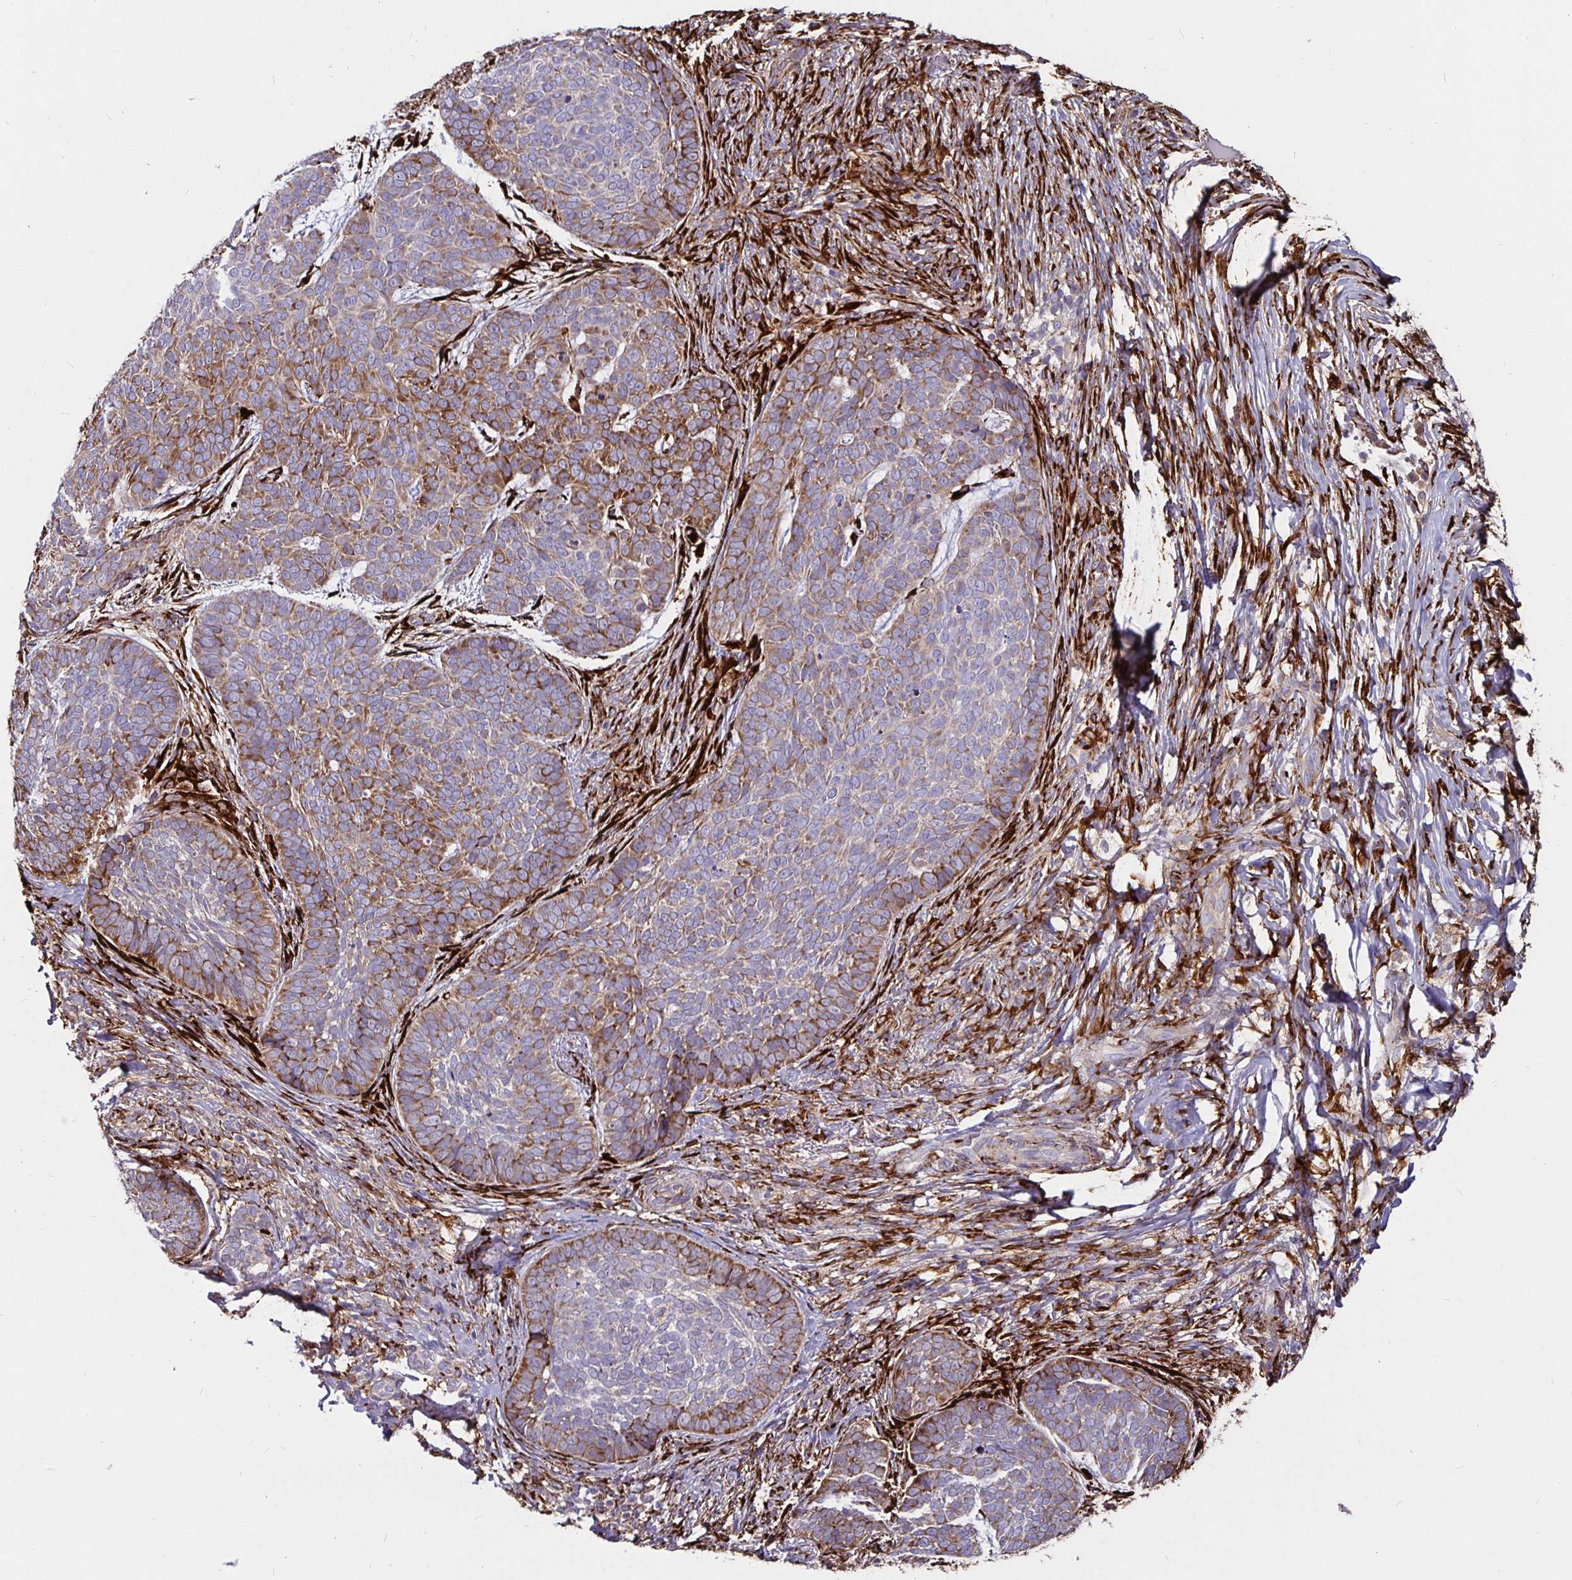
{"staining": {"intensity": "moderate", "quantity": "25%-75%", "location": "cytoplasmic/membranous"}, "tissue": "skin cancer", "cell_type": "Tumor cells", "image_type": "cancer", "snomed": [{"axis": "morphology", "description": "Basal cell carcinoma"}, {"axis": "topography", "description": "Skin"}, {"axis": "topography", "description": "Skin of nose"}], "caption": "Basal cell carcinoma (skin) was stained to show a protein in brown. There is medium levels of moderate cytoplasmic/membranous expression in approximately 25%-75% of tumor cells. (IHC, brightfield microscopy, high magnification).", "gene": "P4HA2", "patient": {"sex": "female", "age": 81}}